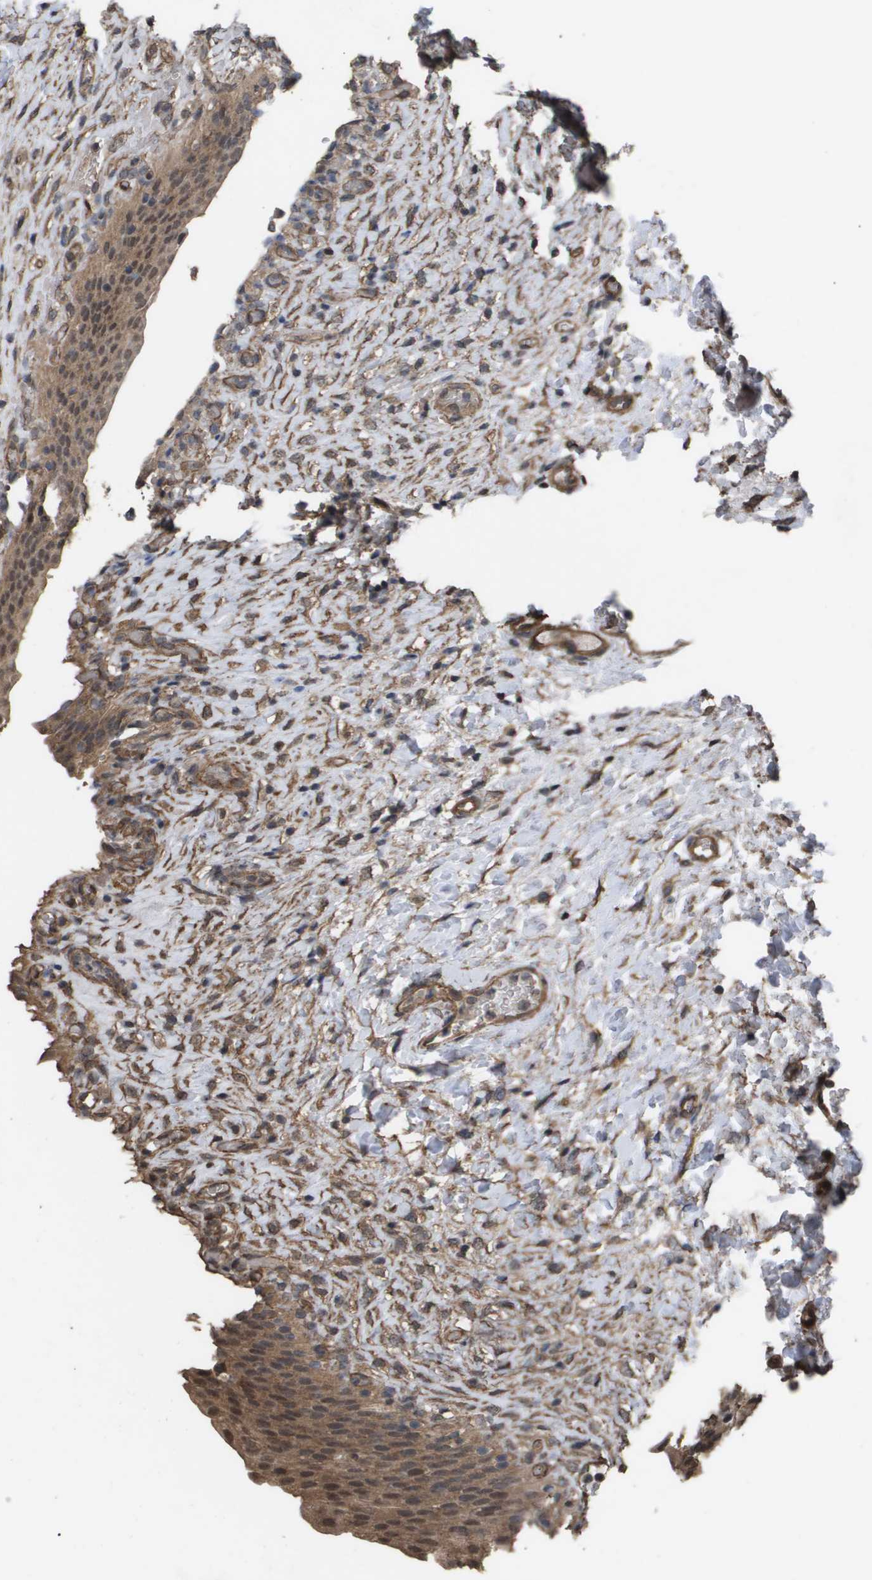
{"staining": {"intensity": "moderate", "quantity": ">75%", "location": "cytoplasmic/membranous"}, "tissue": "urinary bladder", "cell_type": "Urothelial cells", "image_type": "normal", "snomed": [{"axis": "morphology", "description": "Urothelial carcinoma, High grade"}, {"axis": "topography", "description": "Urinary bladder"}], "caption": "This image reveals benign urinary bladder stained with IHC to label a protein in brown. The cytoplasmic/membranous of urothelial cells show moderate positivity for the protein. Nuclei are counter-stained blue.", "gene": "CUL5", "patient": {"sex": "male", "age": 46}}